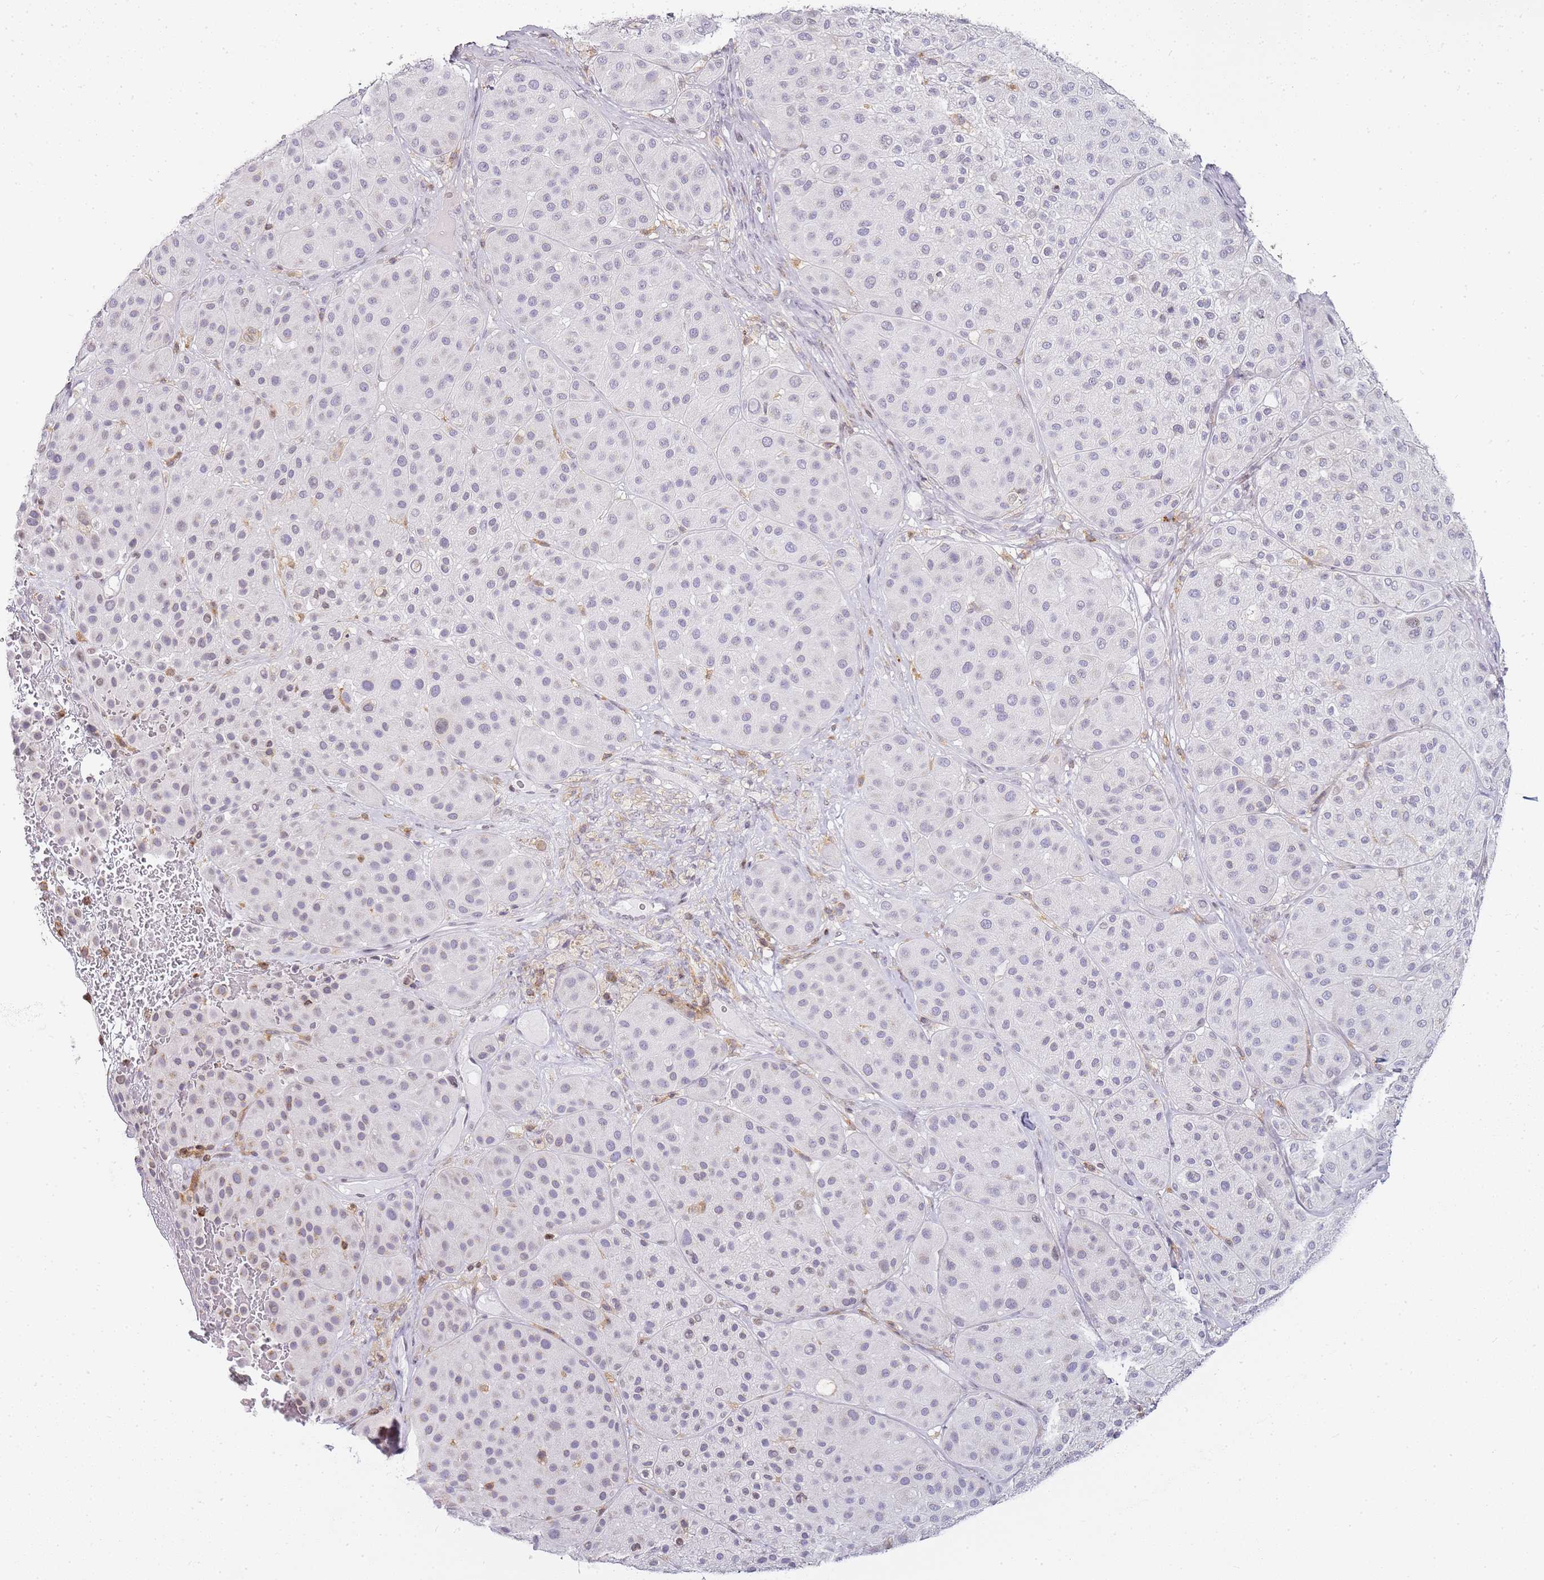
{"staining": {"intensity": "negative", "quantity": "none", "location": "none"}, "tissue": "melanoma", "cell_type": "Tumor cells", "image_type": "cancer", "snomed": [{"axis": "morphology", "description": "Malignant melanoma, Metastatic site"}, {"axis": "topography", "description": "Smooth muscle"}], "caption": "The photomicrograph demonstrates no staining of tumor cells in malignant melanoma (metastatic site).", "gene": "JAKMIP1", "patient": {"sex": "male", "age": 41}}